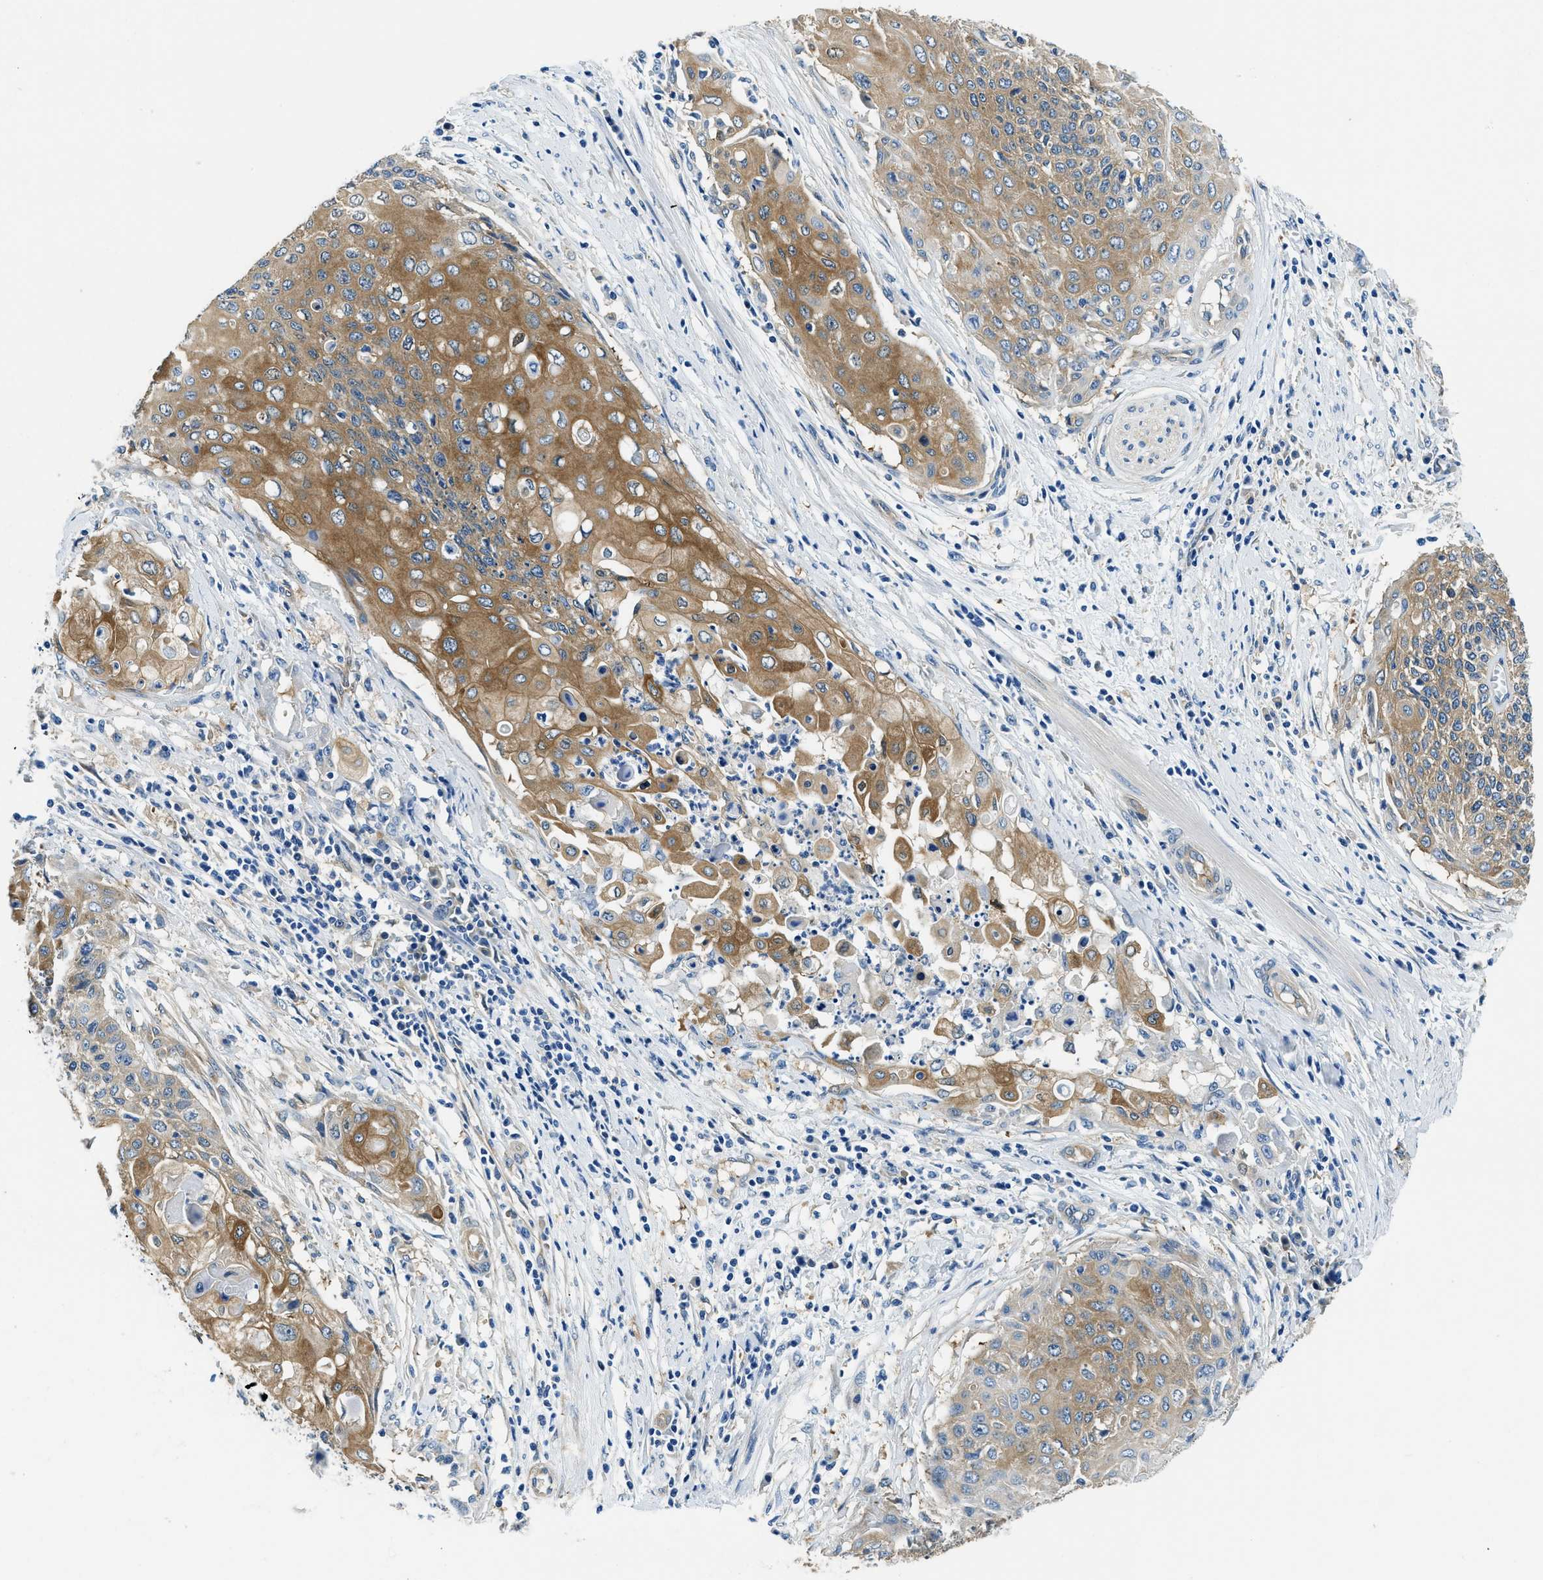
{"staining": {"intensity": "moderate", "quantity": ">75%", "location": "cytoplasmic/membranous"}, "tissue": "cervical cancer", "cell_type": "Tumor cells", "image_type": "cancer", "snomed": [{"axis": "morphology", "description": "Squamous cell carcinoma, NOS"}, {"axis": "topography", "description": "Cervix"}], "caption": "IHC (DAB) staining of cervical cancer shows moderate cytoplasmic/membranous protein staining in approximately >75% of tumor cells.", "gene": "TWF1", "patient": {"sex": "female", "age": 39}}